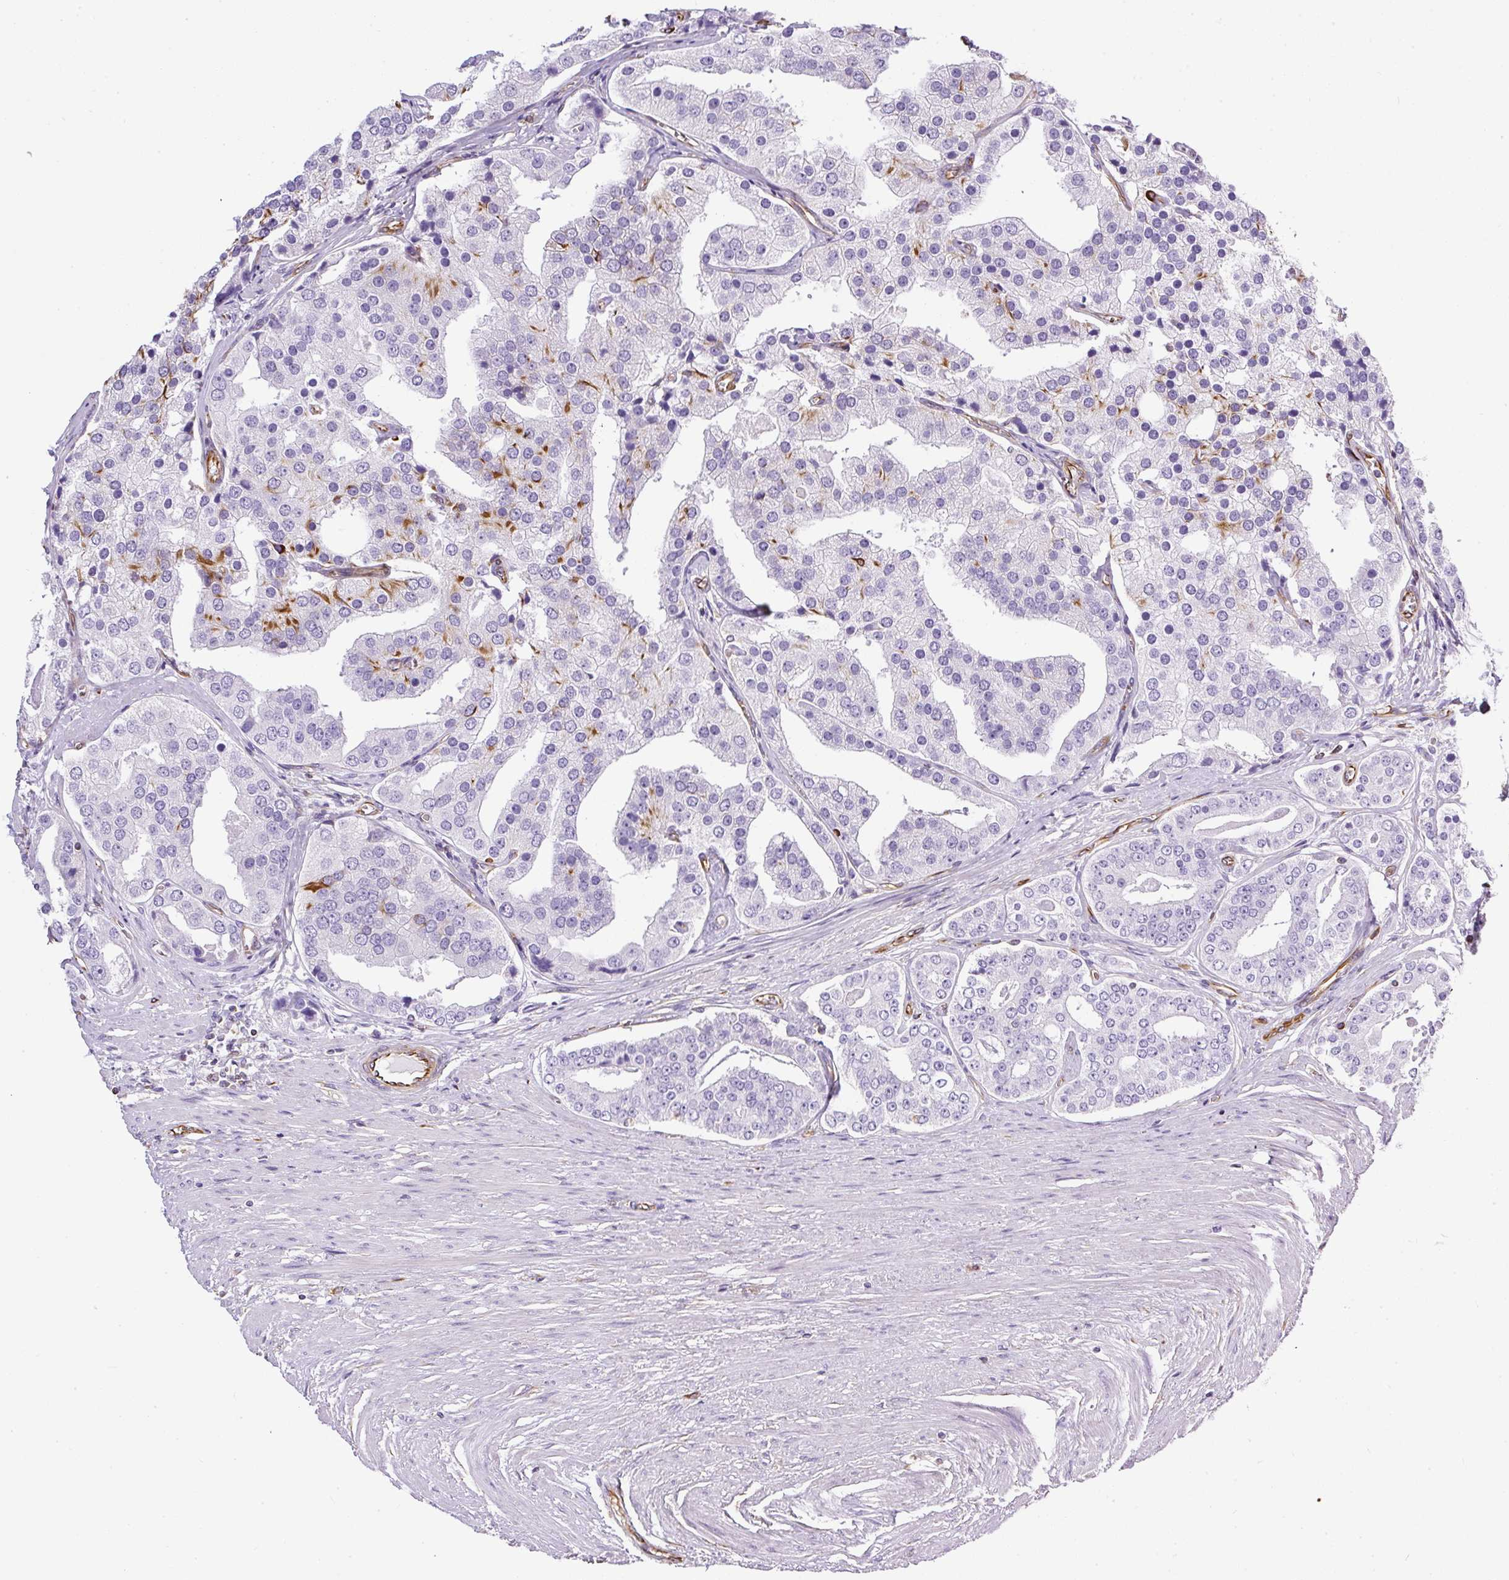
{"staining": {"intensity": "strong", "quantity": "<25%", "location": "cytoplasmic/membranous"}, "tissue": "prostate cancer", "cell_type": "Tumor cells", "image_type": "cancer", "snomed": [{"axis": "morphology", "description": "Adenocarcinoma, High grade"}, {"axis": "topography", "description": "Prostate"}], "caption": "DAB immunohistochemical staining of prostate cancer (adenocarcinoma (high-grade)) shows strong cytoplasmic/membranous protein positivity in about <25% of tumor cells. The staining was performed using DAB to visualize the protein expression in brown, while the nuclei were stained in blue with hematoxylin (Magnification: 20x).", "gene": "PLS1", "patient": {"sex": "male", "age": 71}}